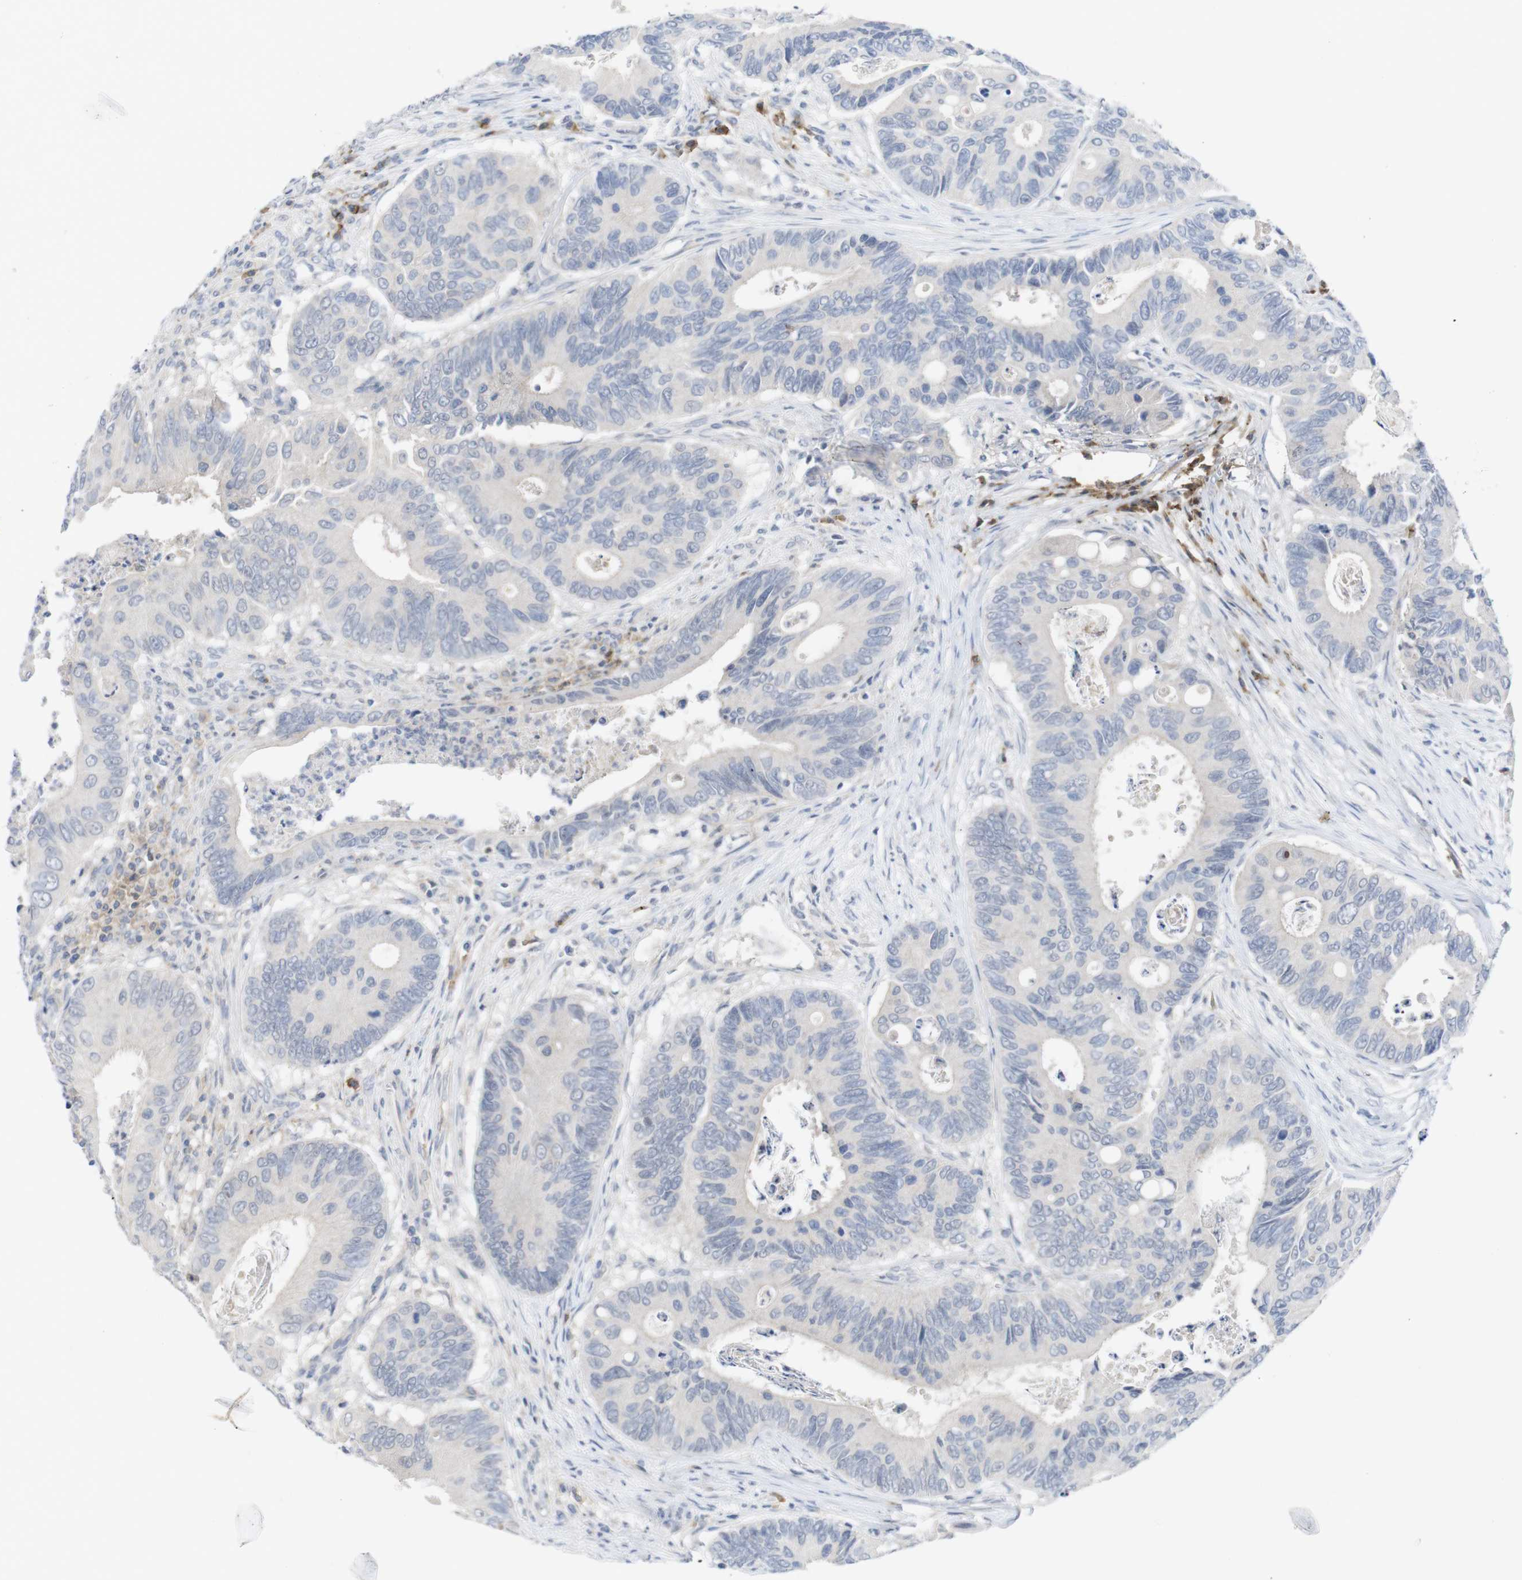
{"staining": {"intensity": "negative", "quantity": "none", "location": "none"}, "tissue": "colorectal cancer", "cell_type": "Tumor cells", "image_type": "cancer", "snomed": [{"axis": "morphology", "description": "Inflammation, NOS"}, {"axis": "morphology", "description": "Adenocarcinoma, NOS"}, {"axis": "topography", "description": "Colon"}], "caption": "Immunohistochemistry (IHC) of human colorectal cancer demonstrates no expression in tumor cells.", "gene": "SLAMF7", "patient": {"sex": "male", "age": 72}}